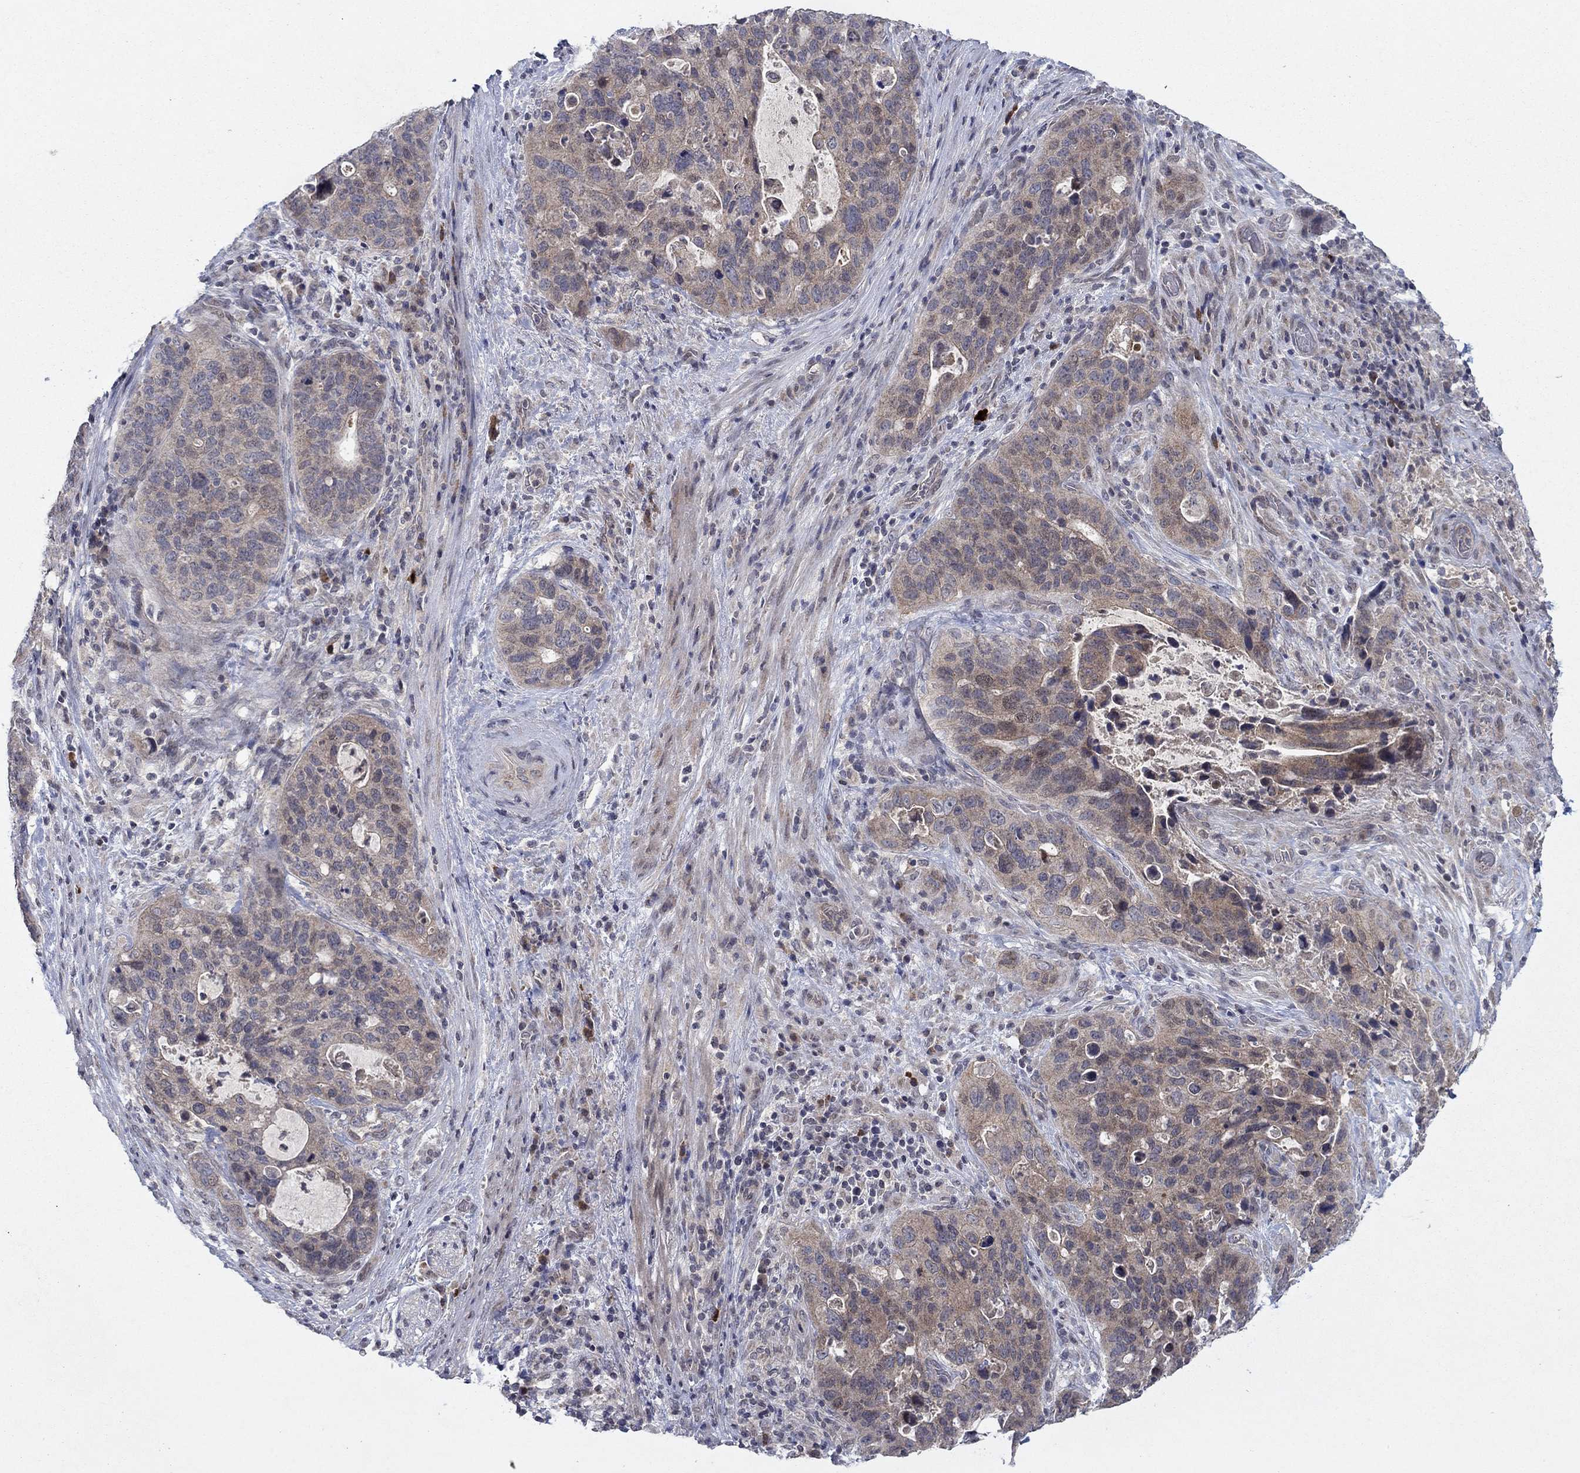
{"staining": {"intensity": "weak", "quantity": ">75%", "location": "cytoplasmic/membranous"}, "tissue": "stomach cancer", "cell_type": "Tumor cells", "image_type": "cancer", "snomed": [{"axis": "morphology", "description": "Adenocarcinoma, NOS"}, {"axis": "topography", "description": "Stomach"}], "caption": "Human adenocarcinoma (stomach) stained with a brown dye reveals weak cytoplasmic/membranous positive expression in about >75% of tumor cells.", "gene": "IL4", "patient": {"sex": "male", "age": 54}}